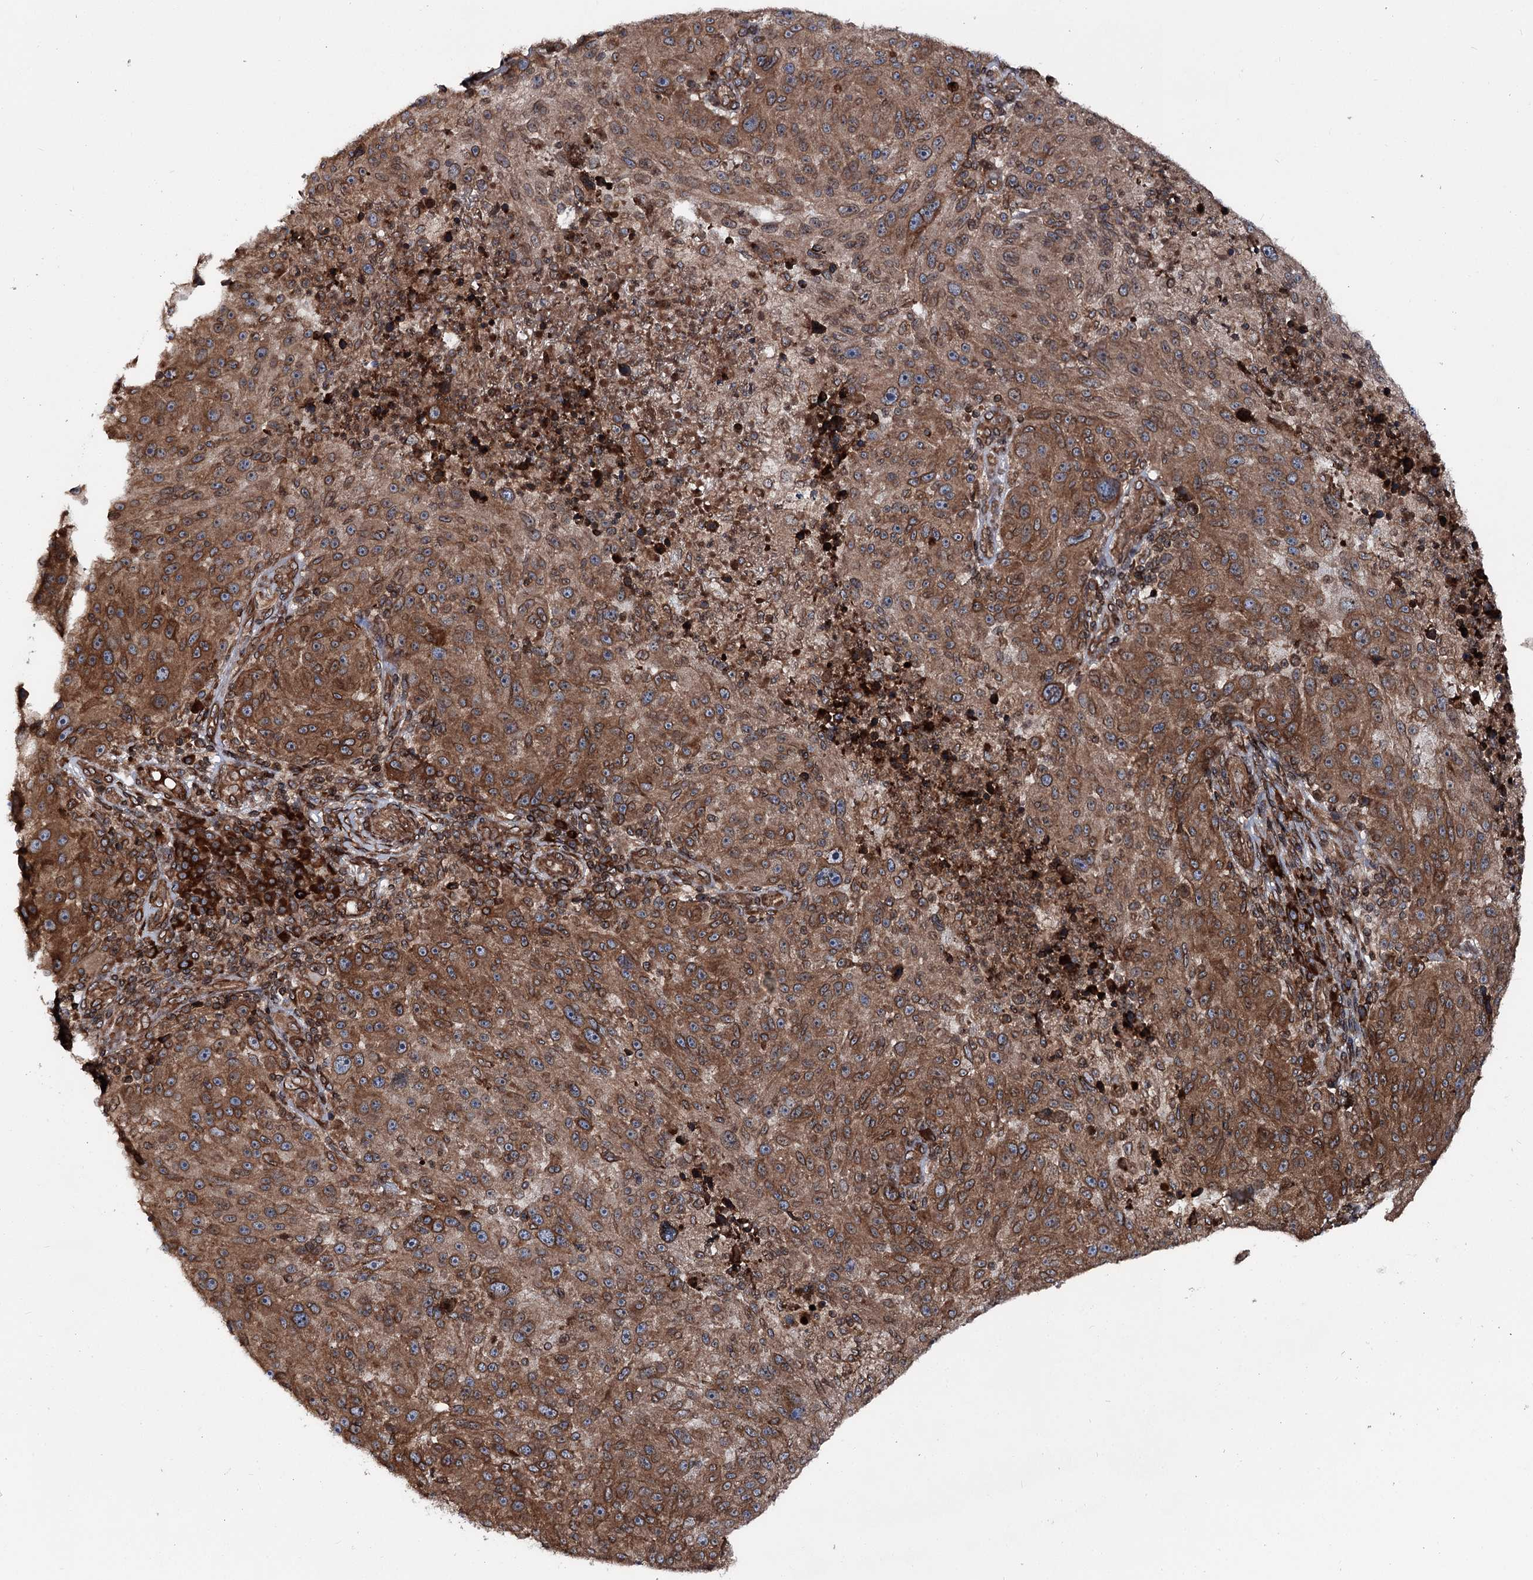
{"staining": {"intensity": "moderate", "quantity": ">75%", "location": "cytoplasmic/membranous,nuclear"}, "tissue": "melanoma", "cell_type": "Tumor cells", "image_type": "cancer", "snomed": [{"axis": "morphology", "description": "Malignant melanoma, NOS"}, {"axis": "topography", "description": "Skin"}], "caption": "Protein expression by immunohistochemistry (IHC) demonstrates moderate cytoplasmic/membranous and nuclear positivity in approximately >75% of tumor cells in malignant melanoma. The protein of interest is stained brown, and the nuclei are stained in blue (DAB IHC with brightfield microscopy, high magnification).", "gene": "FGFR1OP2", "patient": {"sex": "male", "age": 53}}